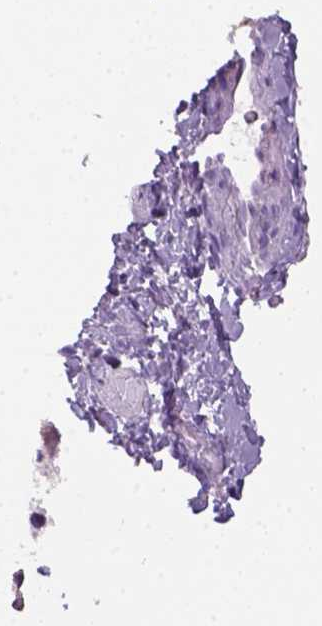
{"staining": {"intensity": "moderate", "quantity": "25%-75%", "location": "cytoplasmic/membranous"}, "tissue": "adrenal gland", "cell_type": "Glandular cells", "image_type": "normal", "snomed": [{"axis": "morphology", "description": "Normal tissue, NOS"}, {"axis": "topography", "description": "Adrenal gland"}], "caption": "Protein staining by immunohistochemistry demonstrates moderate cytoplasmic/membranous staining in approximately 25%-75% of glandular cells in benign adrenal gland. Immunohistochemistry (ihc) stains the protein of interest in brown and the nuclei are stained blue.", "gene": "GOT1", "patient": {"sex": "male", "age": 53}}